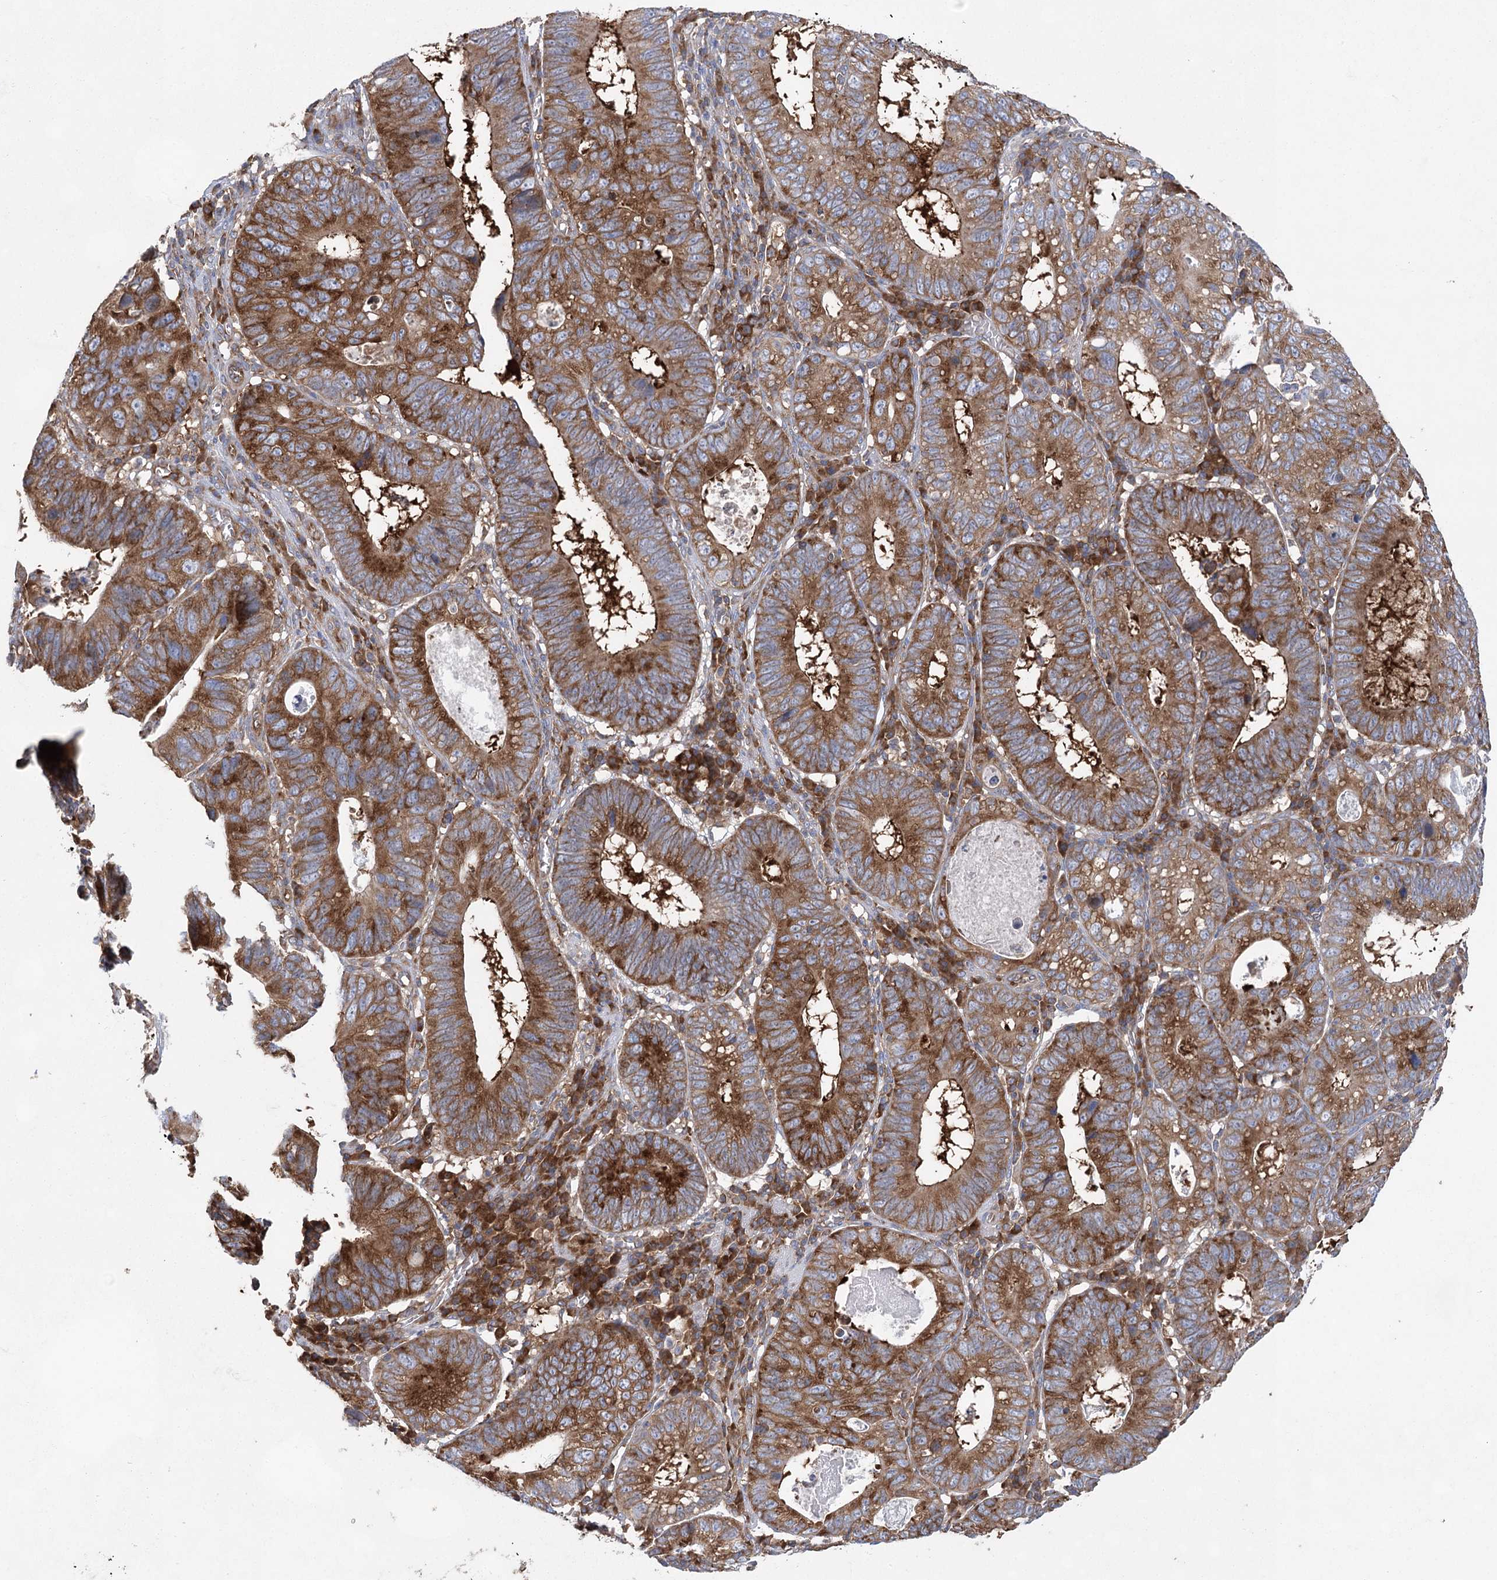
{"staining": {"intensity": "strong", "quantity": ">75%", "location": "cytoplasmic/membranous"}, "tissue": "stomach cancer", "cell_type": "Tumor cells", "image_type": "cancer", "snomed": [{"axis": "morphology", "description": "Adenocarcinoma, NOS"}, {"axis": "topography", "description": "Stomach"}], "caption": "Immunohistochemical staining of stomach cancer (adenocarcinoma) shows high levels of strong cytoplasmic/membranous expression in about >75% of tumor cells.", "gene": "EIF3A", "patient": {"sex": "male", "age": 59}}